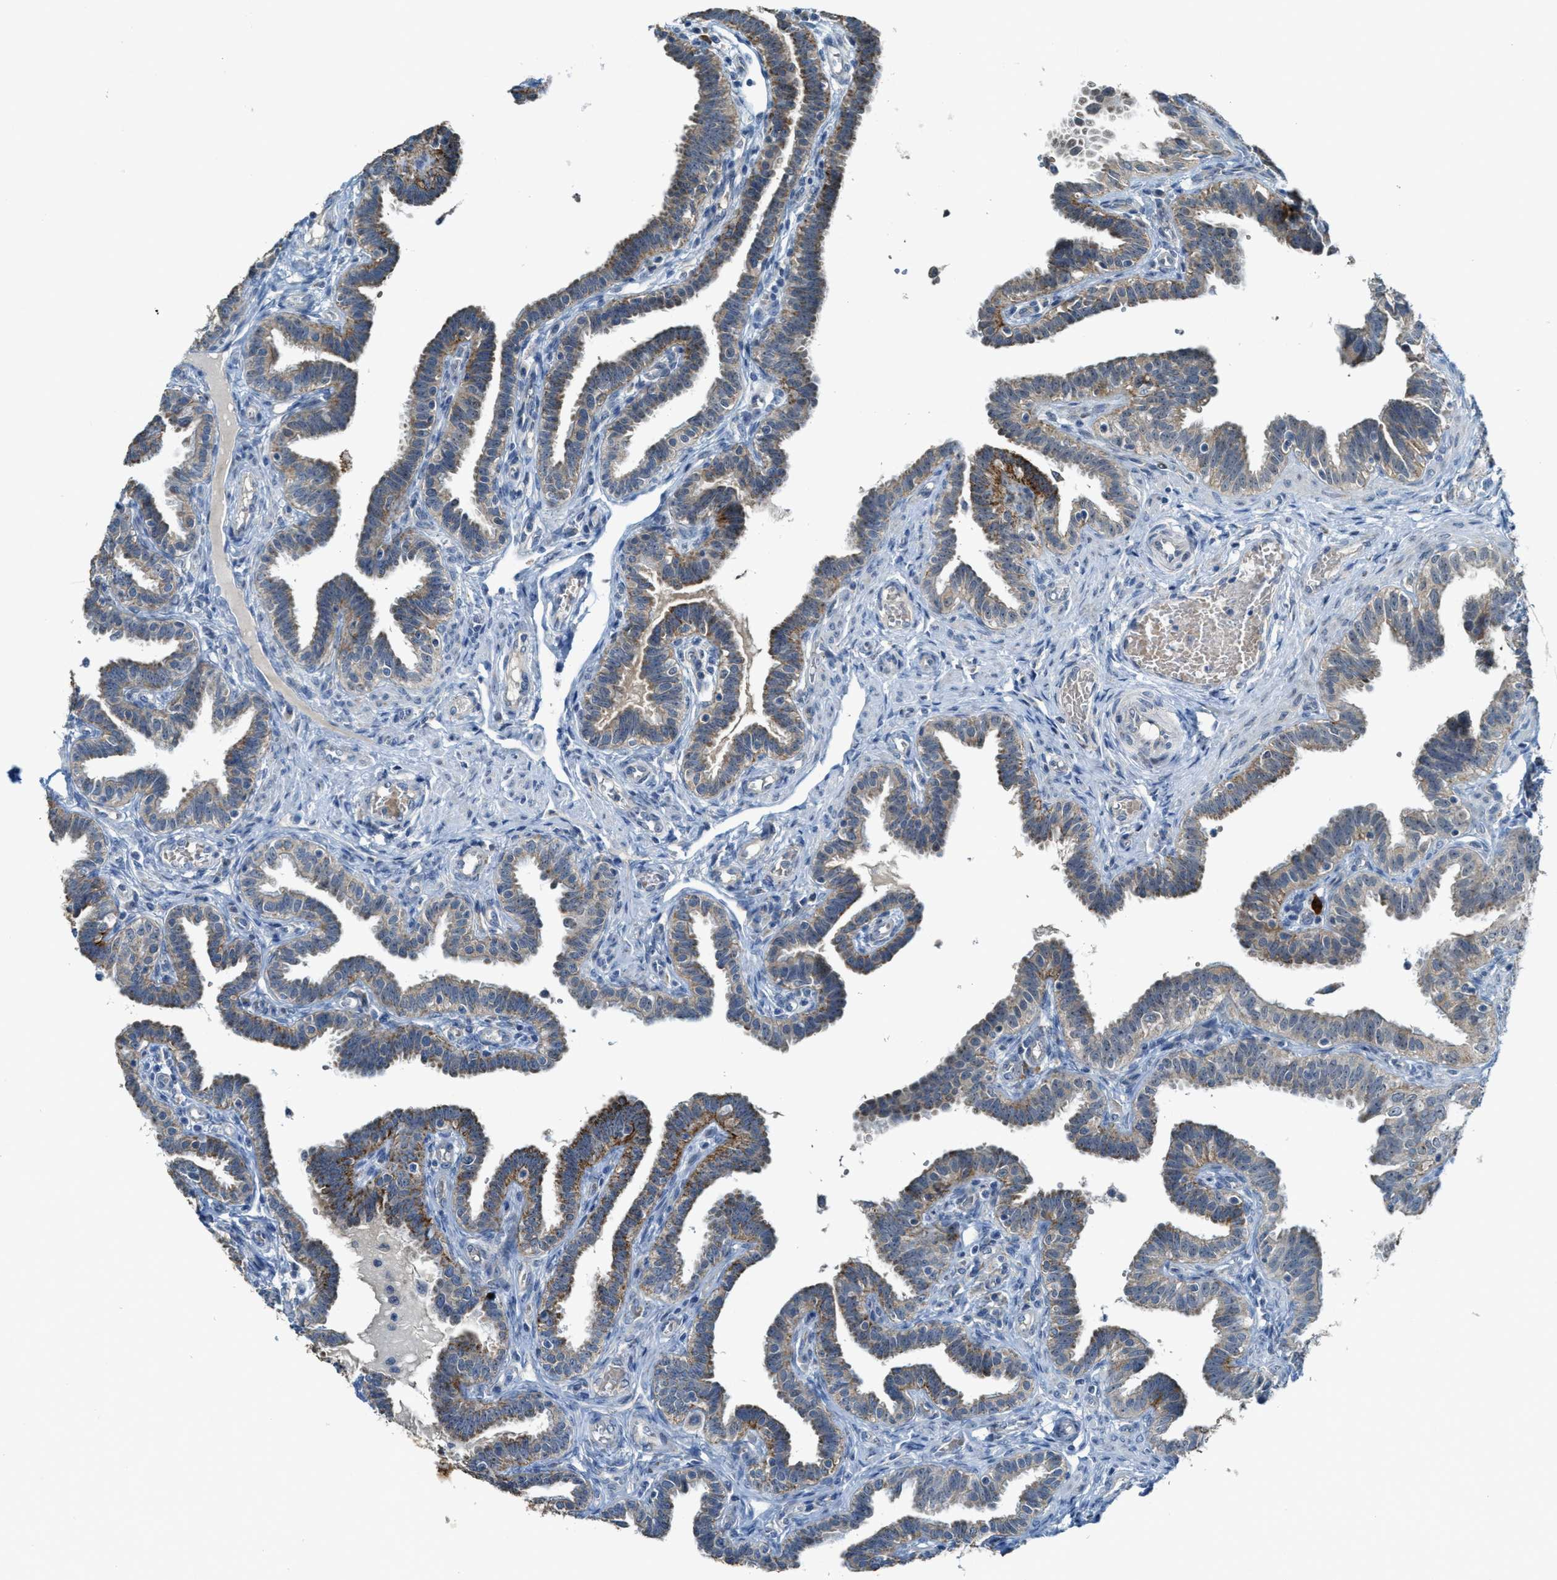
{"staining": {"intensity": "moderate", "quantity": "25%-75%", "location": "cytoplasmic/membranous"}, "tissue": "fallopian tube", "cell_type": "Glandular cells", "image_type": "normal", "snomed": [{"axis": "morphology", "description": "Normal tissue, NOS"}, {"axis": "topography", "description": "Fallopian tube"}, {"axis": "topography", "description": "Placenta"}], "caption": "Immunohistochemical staining of normal human fallopian tube exhibits moderate cytoplasmic/membranous protein staining in about 25%-75% of glandular cells.", "gene": "CDON", "patient": {"sex": "female", "age": 34}}